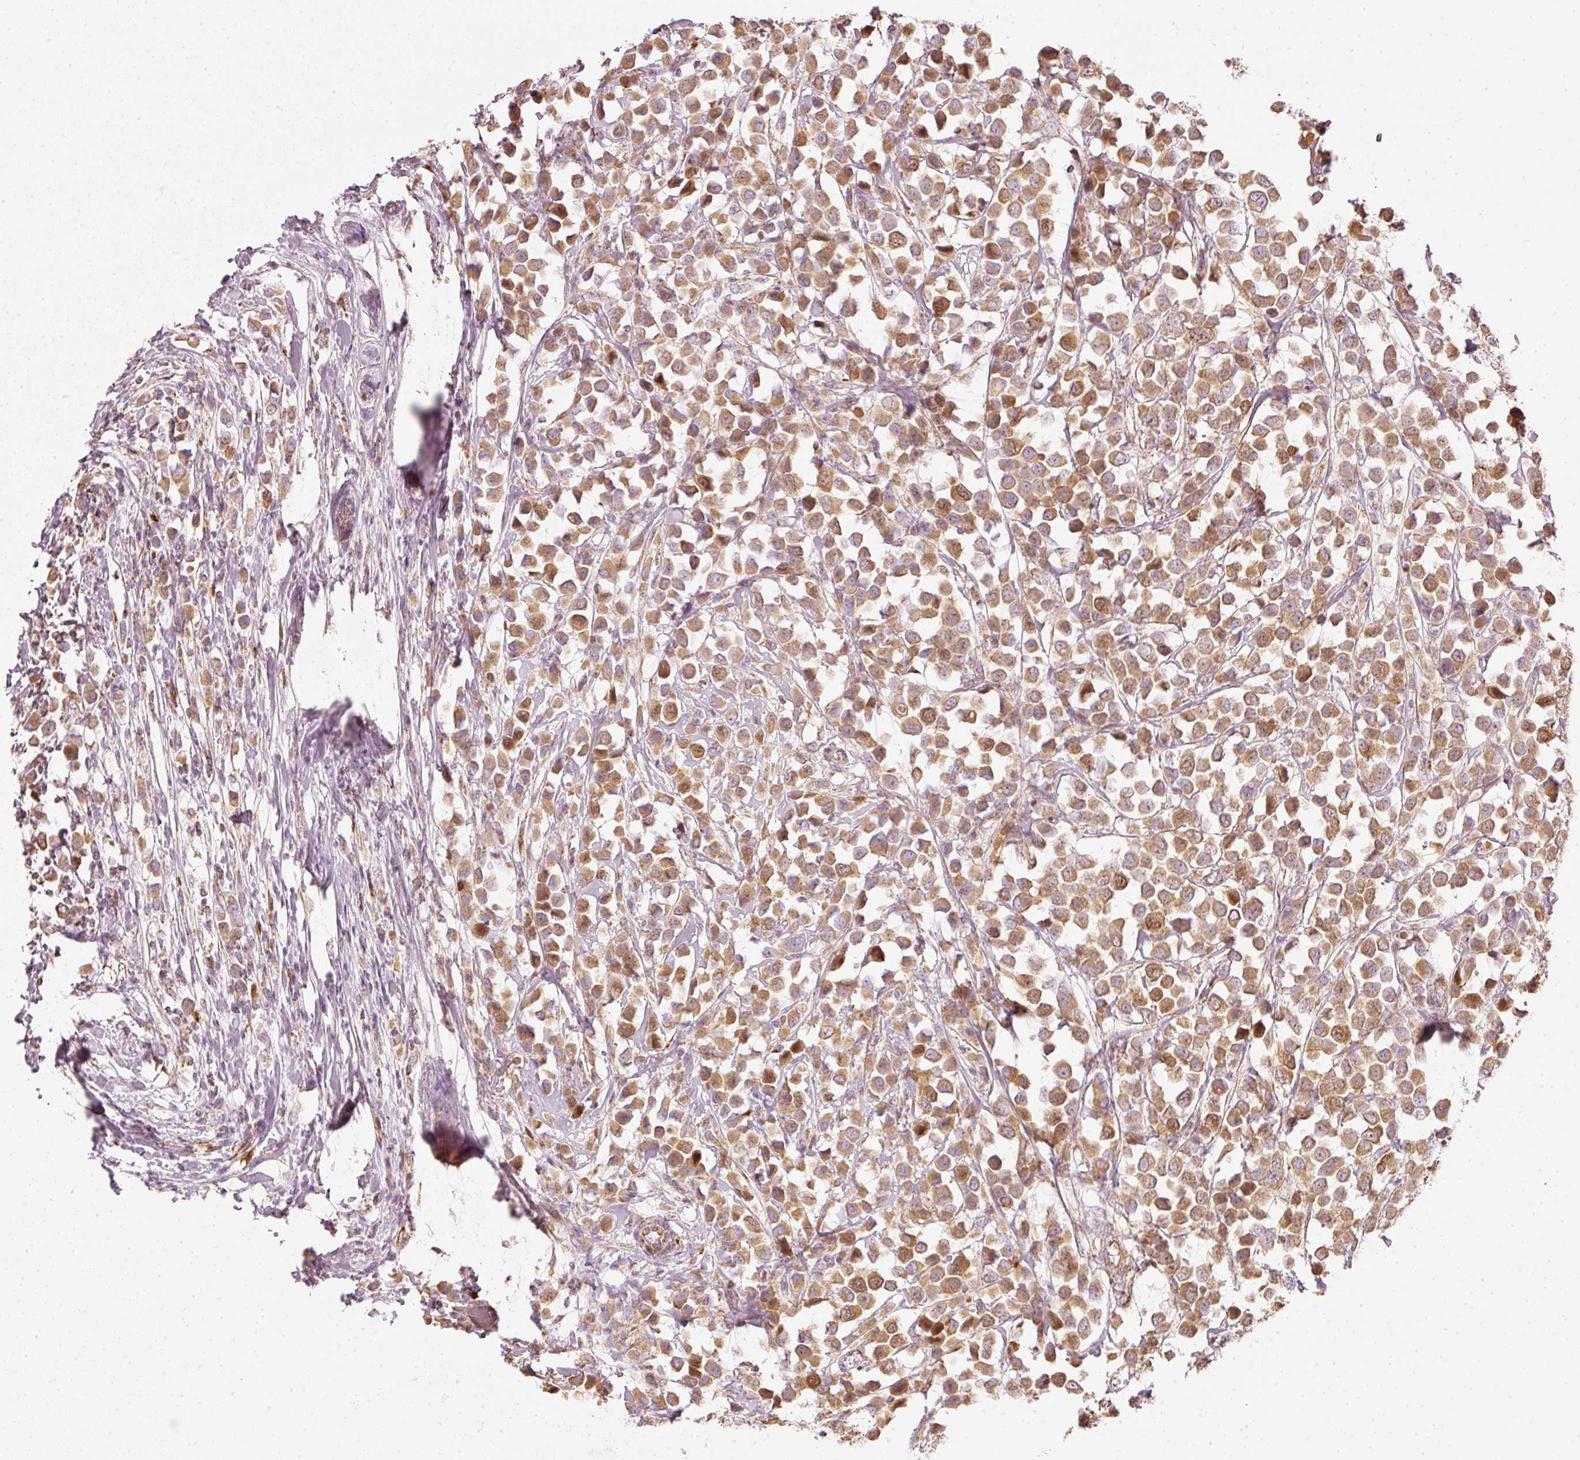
{"staining": {"intensity": "moderate", "quantity": ">75%", "location": "cytoplasmic/membranous,nuclear"}, "tissue": "breast cancer", "cell_type": "Tumor cells", "image_type": "cancer", "snomed": [{"axis": "morphology", "description": "Duct carcinoma"}, {"axis": "topography", "description": "Breast"}], "caption": "Tumor cells reveal medium levels of moderate cytoplasmic/membranous and nuclear positivity in approximately >75% of cells in human breast intraductal carcinoma.", "gene": "DUT", "patient": {"sex": "female", "age": 61}}